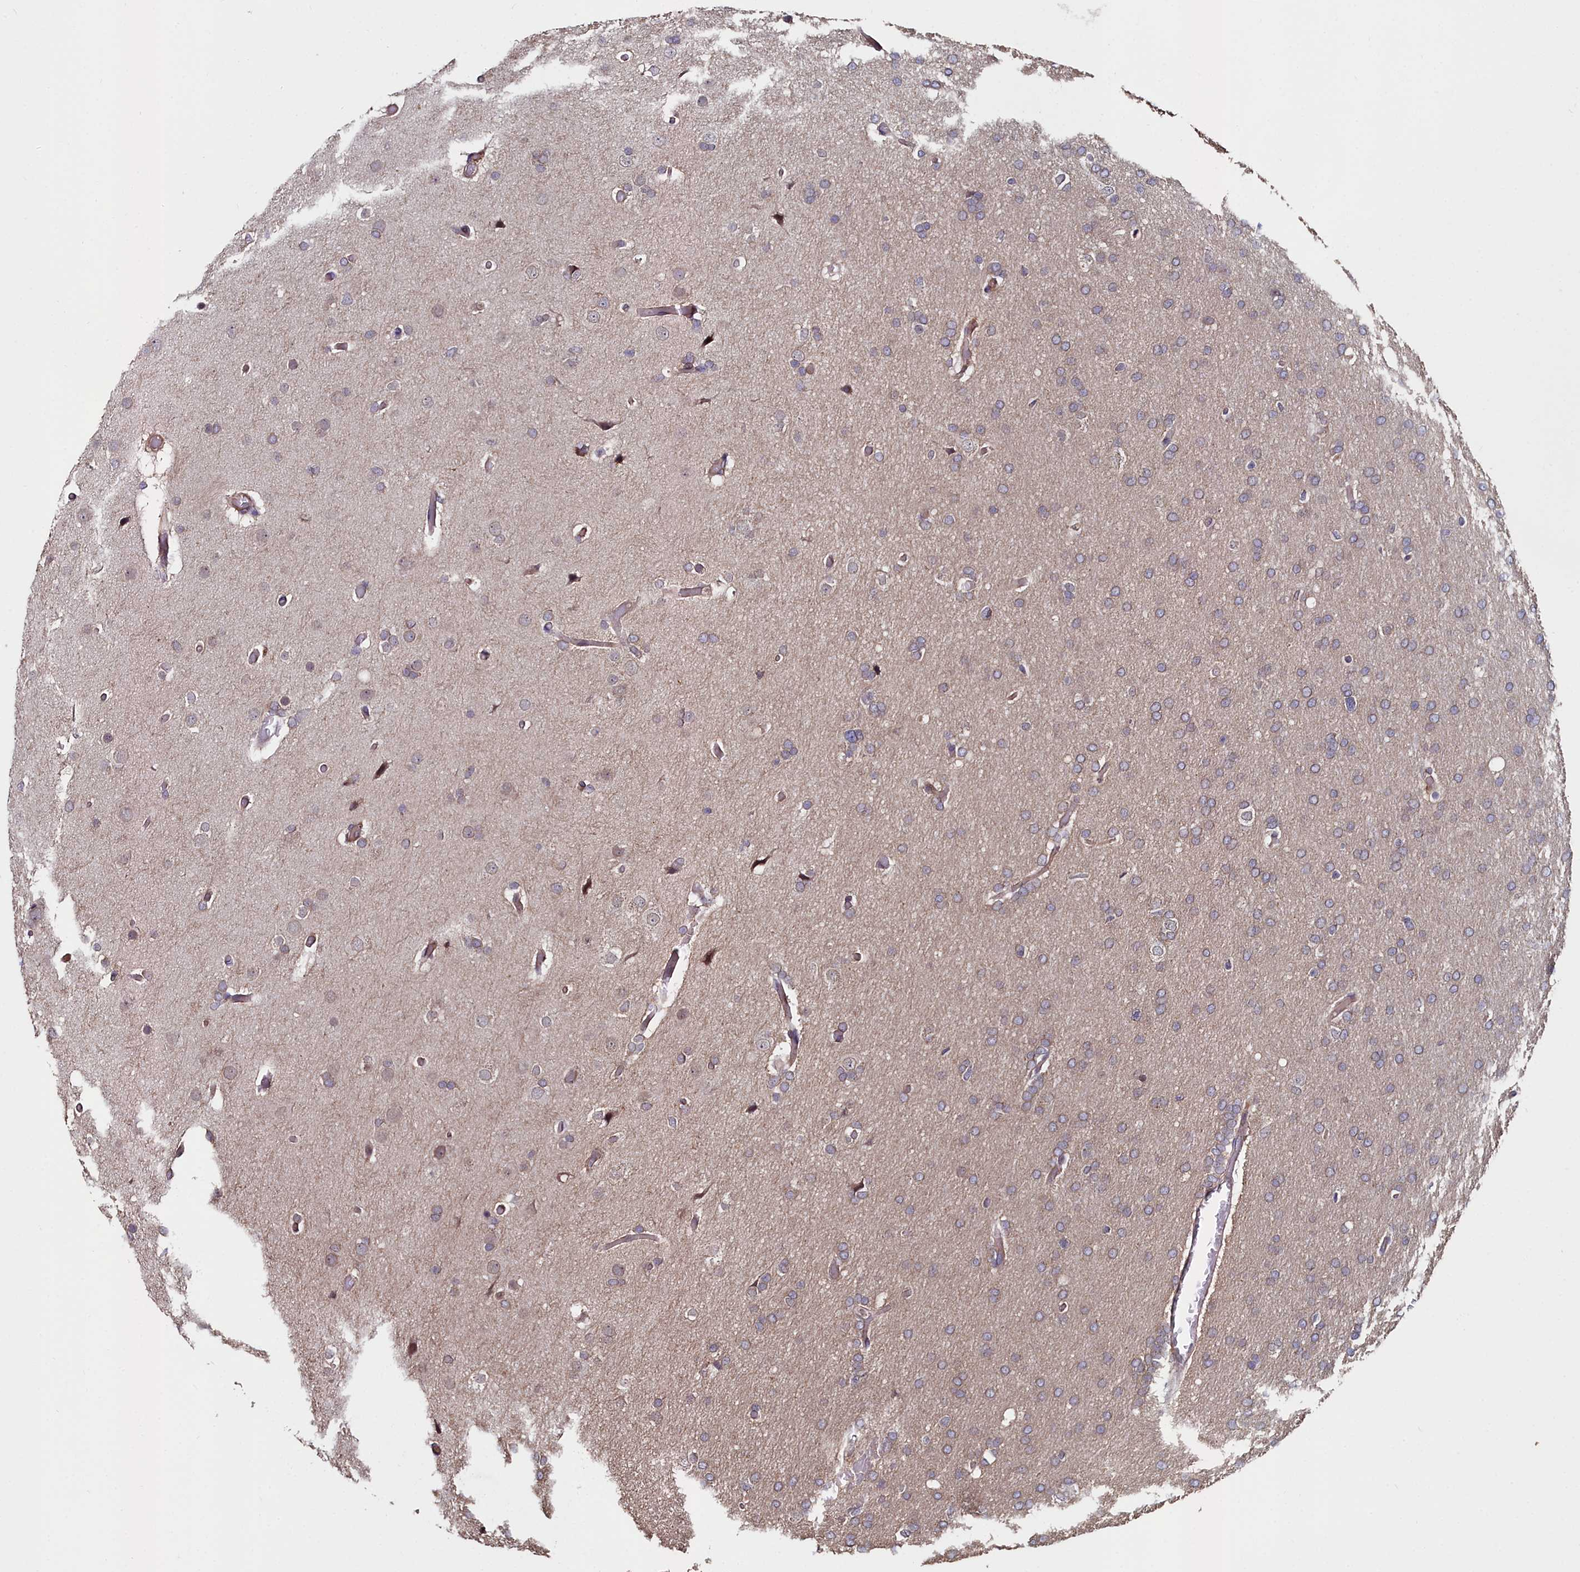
{"staining": {"intensity": "weak", "quantity": "<25%", "location": "cytoplasmic/membranous"}, "tissue": "glioma", "cell_type": "Tumor cells", "image_type": "cancer", "snomed": [{"axis": "morphology", "description": "Glioma, malignant, High grade"}, {"axis": "topography", "description": "Cerebral cortex"}], "caption": "This micrograph is of glioma stained with IHC to label a protein in brown with the nuclei are counter-stained blue. There is no expression in tumor cells.", "gene": "C4orf19", "patient": {"sex": "female", "age": 36}}